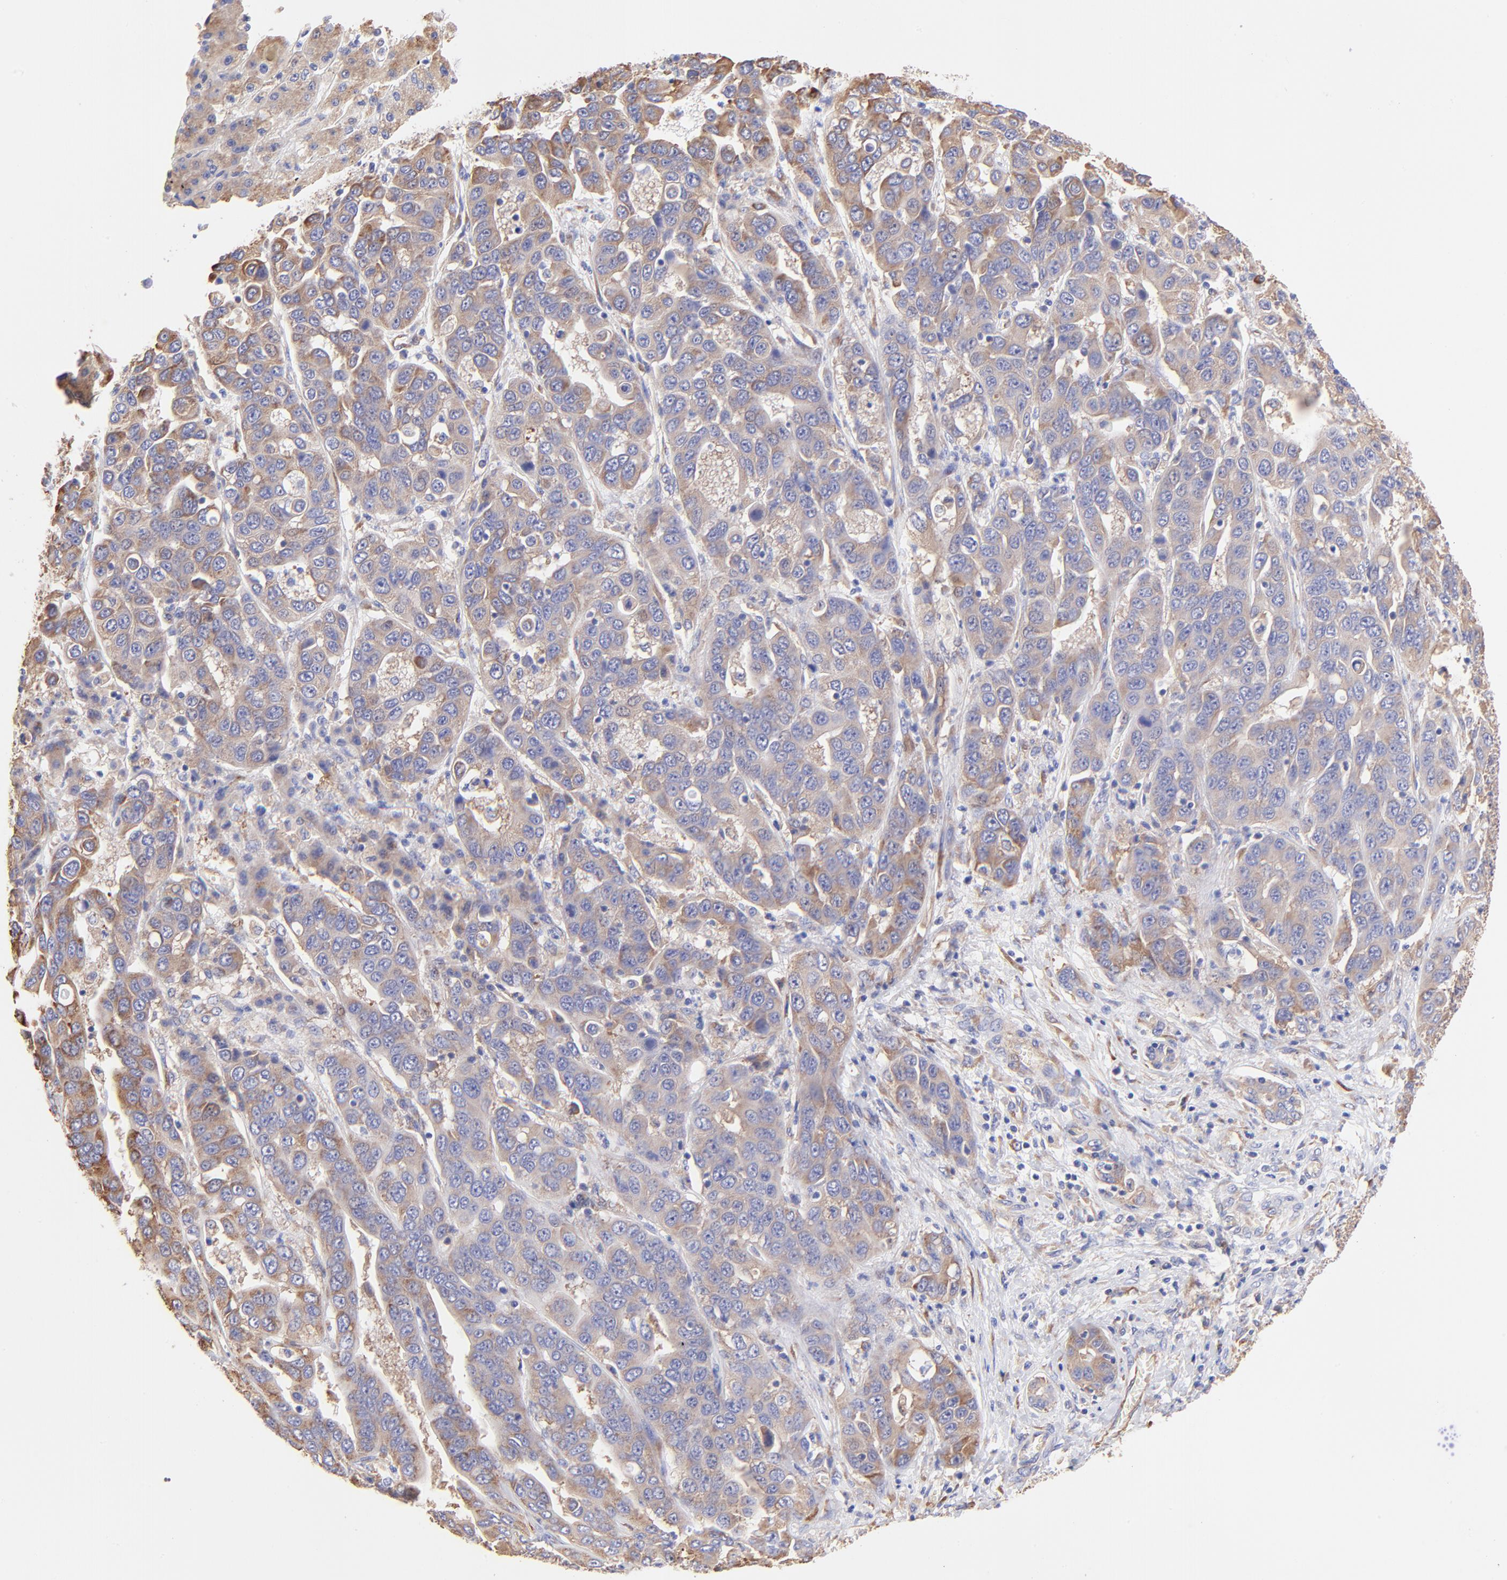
{"staining": {"intensity": "moderate", "quantity": ">75%", "location": "cytoplasmic/membranous"}, "tissue": "liver cancer", "cell_type": "Tumor cells", "image_type": "cancer", "snomed": [{"axis": "morphology", "description": "Cholangiocarcinoma"}, {"axis": "topography", "description": "Liver"}], "caption": "The micrograph demonstrates immunohistochemical staining of cholangiocarcinoma (liver). There is moderate cytoplasmic/membranous positivity is identified in approximately >75% of tumor cells. The protein is shown in brown color, while the nuclei are stained blue.", "gene": "RPL30", "patient": {"sex": "female", "age": 52}}